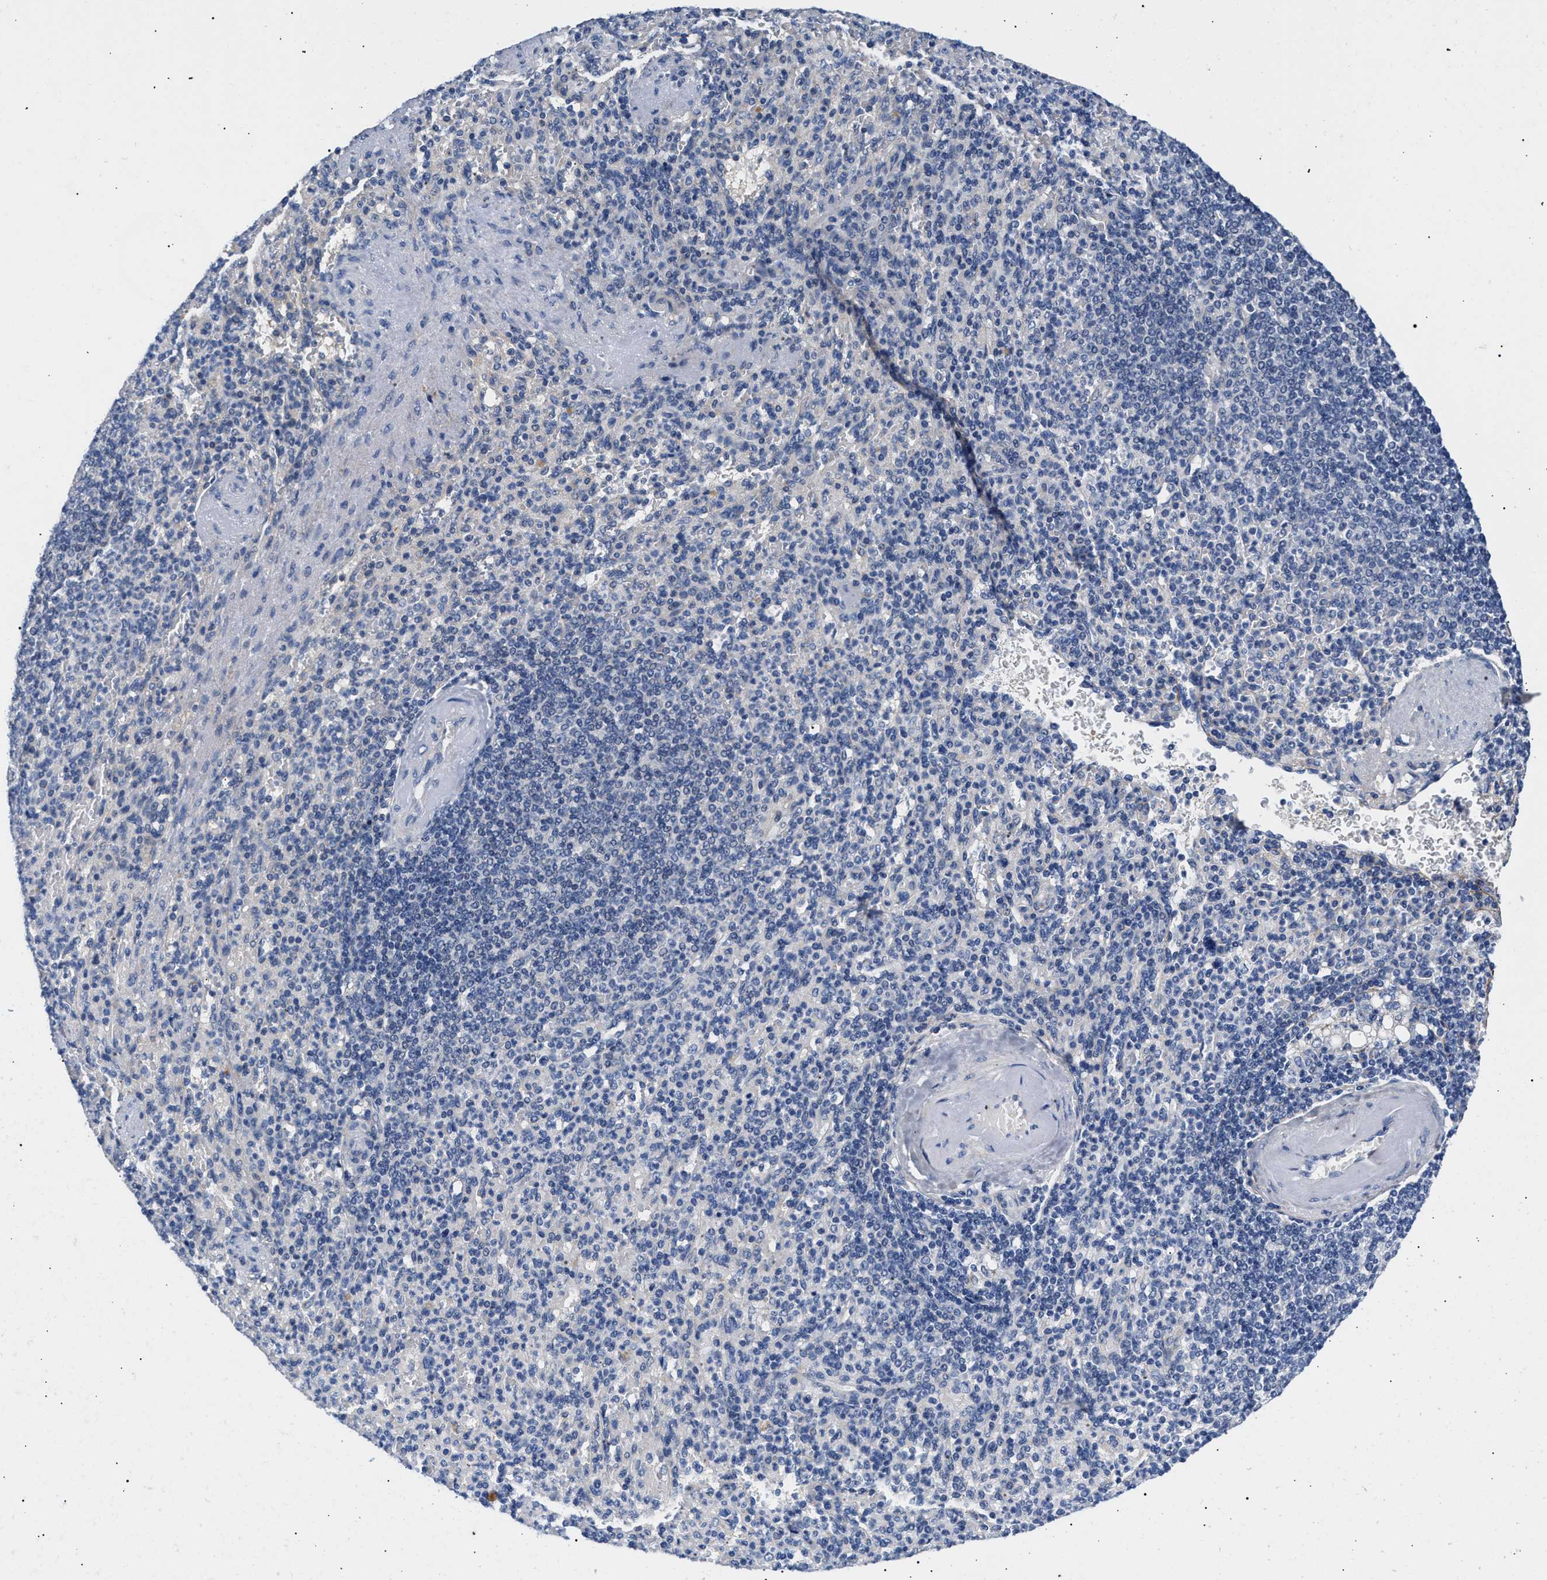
{"staining": {"intensity": "negative", "quantity": "none", "location": "none"}, "tissue": "spleen", "cell_type": "Cells in red pulp", "image_type": "normal", "snomed": [{"axis": "morphology", "description": "Normal tissue, NOS"}, {"axis": "topography", "description": "Spleen"}], "caption": "The IHC histopathology image has no significant expression in cells in red pulp of spleen.", "gene": "ACTL7B", "patient": {"sex": "female", "age": 74}}